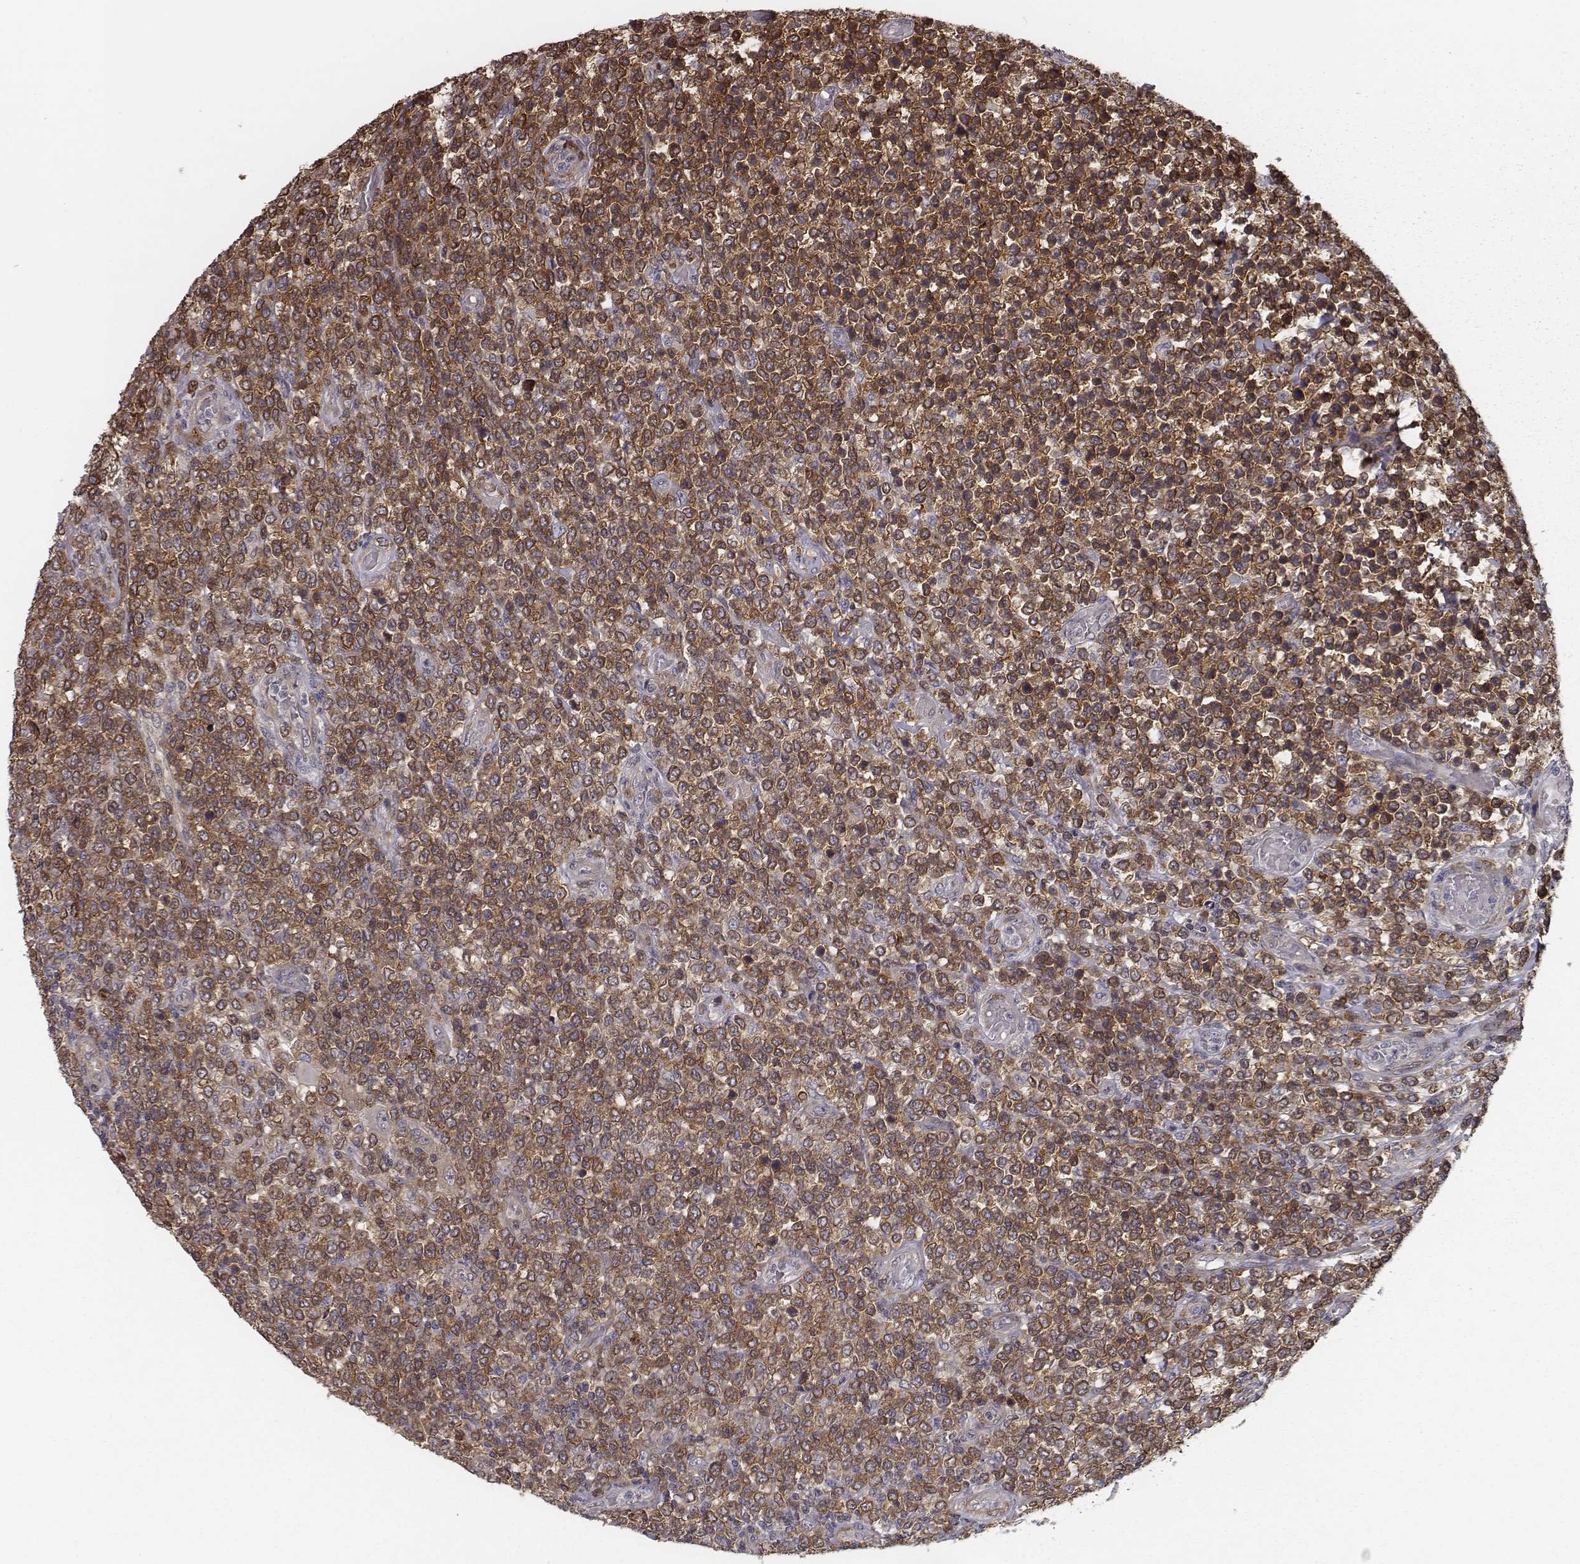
{"staining": {"intensity": "moderate", "quantity": ">75%", "location": "cytoplasmic/membranous"}, "tissue": "lymphoma", "cell_type": "Tumor cells", "image_type": "cancer", "snomed": [{"axis": "morphology", "description": "Malignant lymphoma, non-Hodgkin's type, High grade"}, {"axis": "topography", "description": "Soft tissue"}], "caption": "Approximately >75% of tumor cells in human malignant lymphoma, non-Hodgkin's type (high-grade) exhibit moderate cytoplasmic/membranous protein expression as visualized by brown immunohistochemical staining.", "gene": "ISYNA1", "patient": {"sex": "female", "age": 56}}